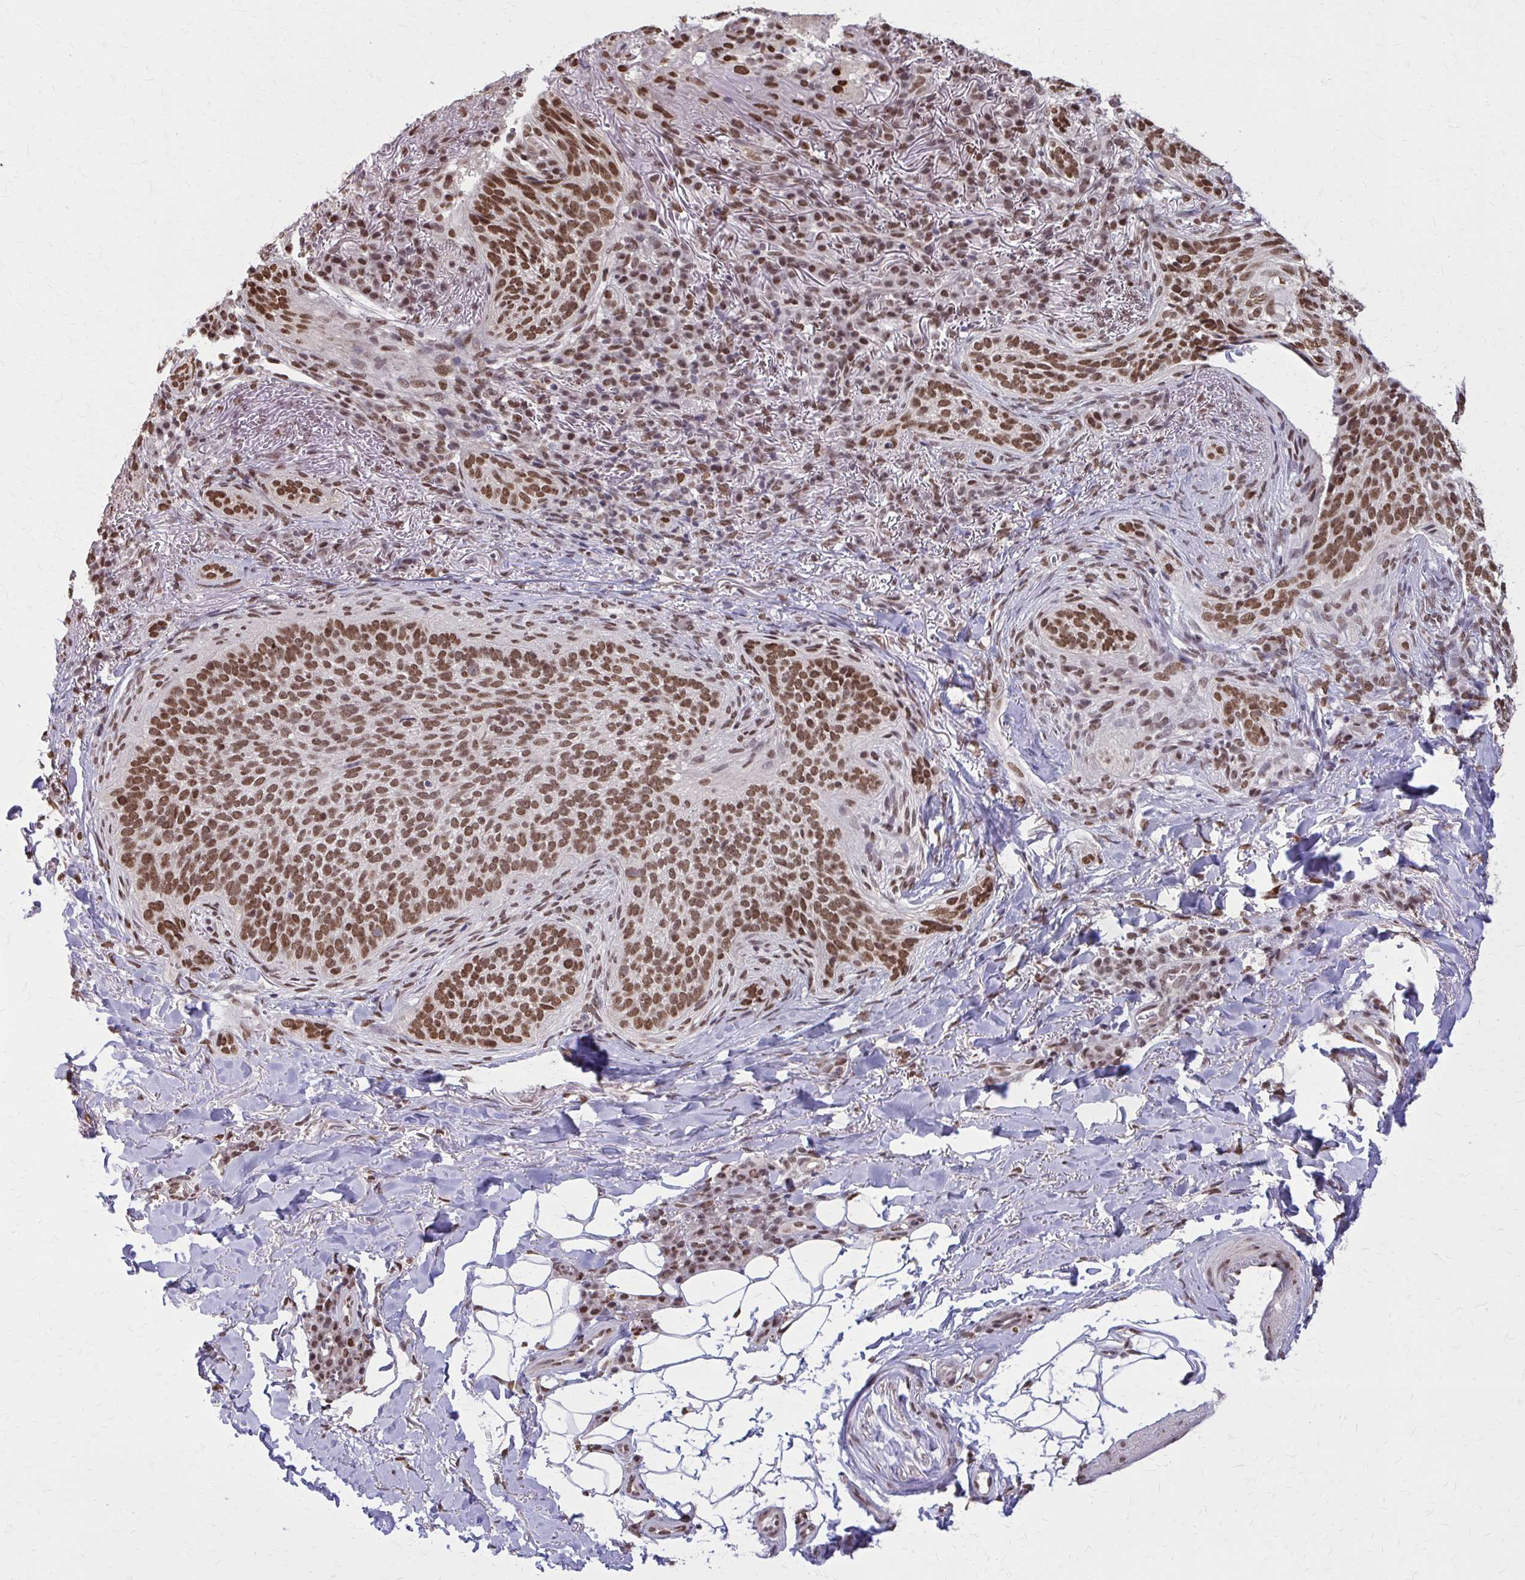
{"staining": {"intensity": "moderate", "quantity": ">75%", "location": "nuclear"}, "tissue": "skin cancer", "cell_type": "Tumor cells", "image_type": "cancer", "snomed": [{"axis": "morphology", "description": "Basal cell carcinoma"}, {"axis": "topography", "description": "Skin"}, {"axis": "topography", "description": "Skin of head"}], "caption": "DAB (3,3'-diaminobenzidine) immunohistochemical staining of skin basal cell carcinoma reveals moderate nuclear protein expression in about >75% of tumor cells. Immunohistochemistry (ihc) stains the protein of interest in brown and the nuclei are stained blue.", "gene": "TTF1", "patient": {"sex": "male", "age": 62}}